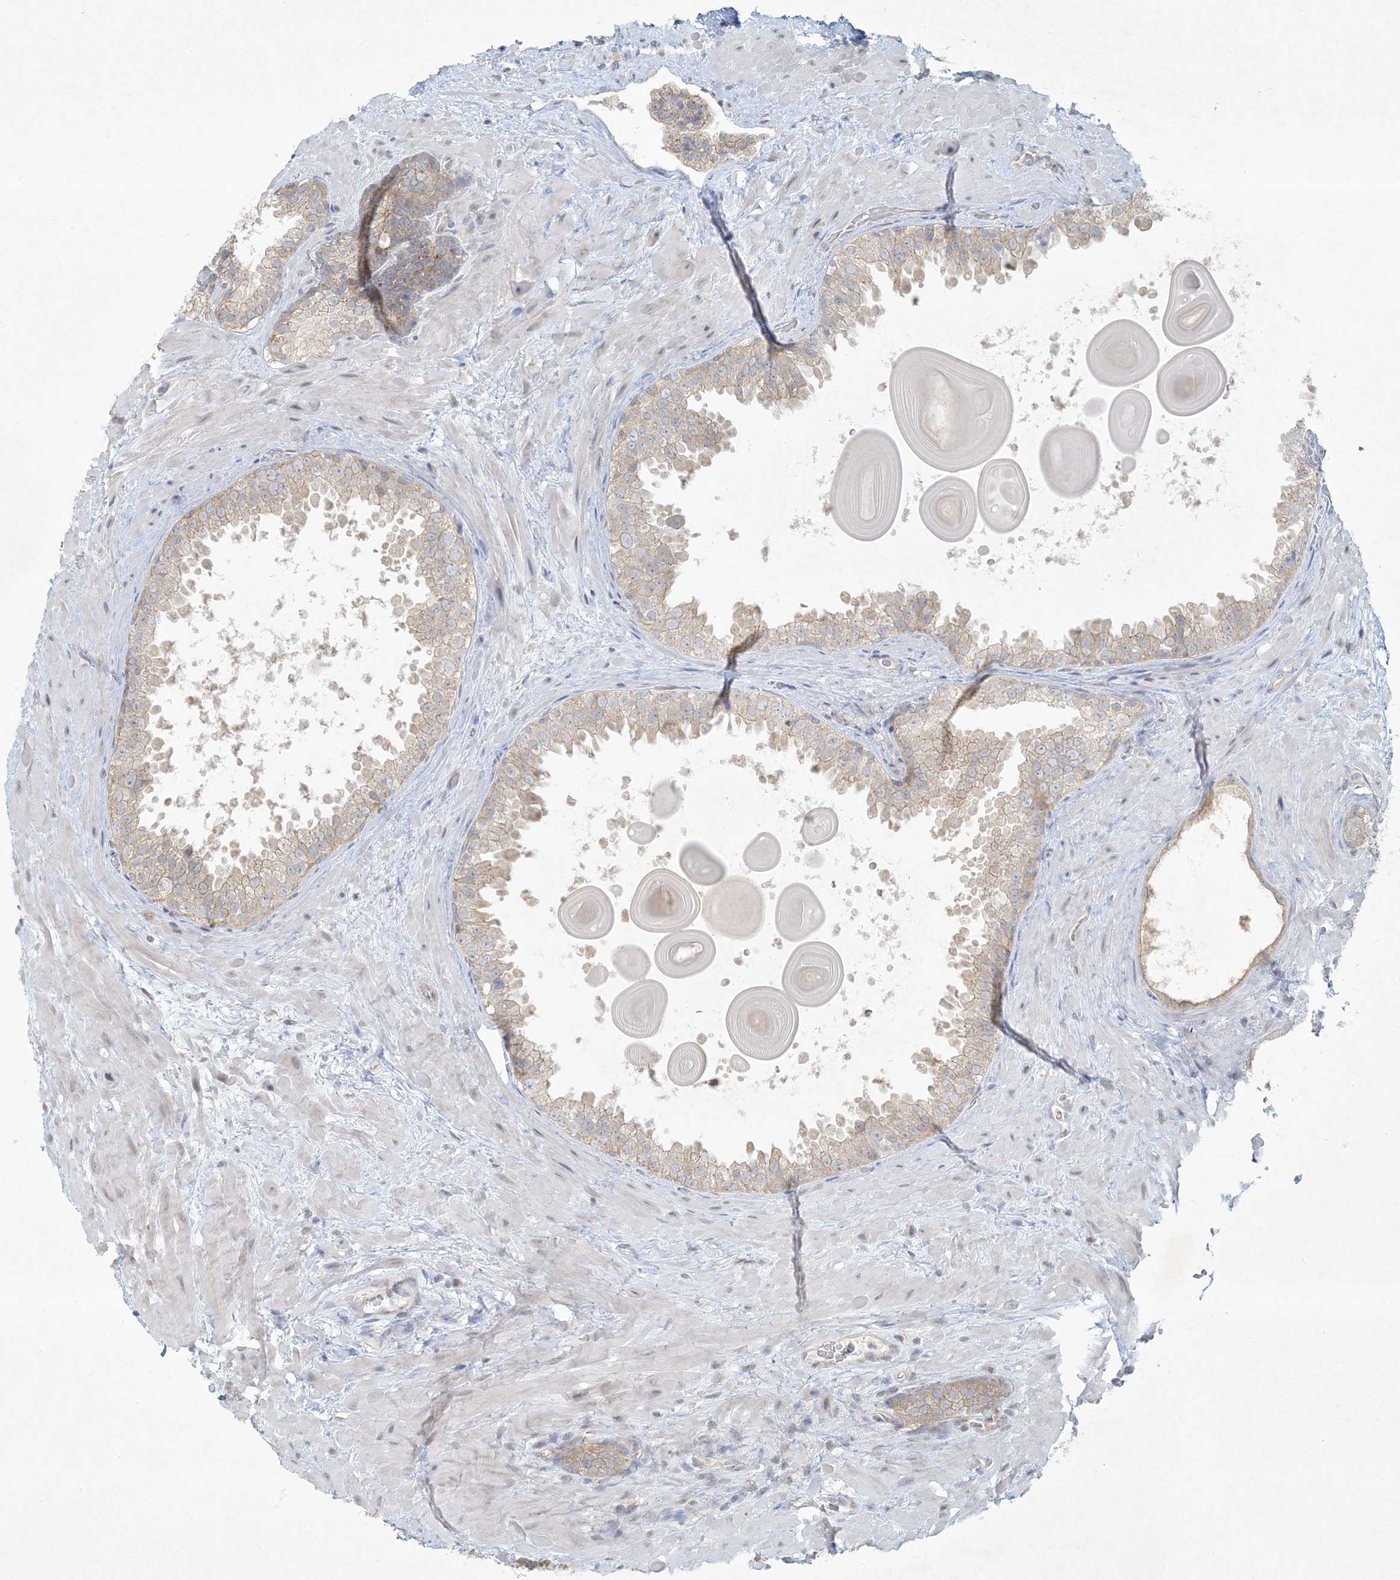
{"staining": {"intensity": "weak", "quantity": "<25%", "location": "cytoplasmic/membranous"}, "tissue": "prostate cancer", "cell_type": "Tumor cells", "image_type": "cancer", "snomed": [{"axis": "morphology", "description": "Adenocarcinoma, High grade"}, {"axis": "topography", "description": "Prostate"}], "caption": "Immunohistochemistry (IHC) of prostate cancer (high-grade adenocarcinoma) shows no expression in tumor cells.", "gene": "BCORL1", "patient": {"sex": "male", "age": 64}}